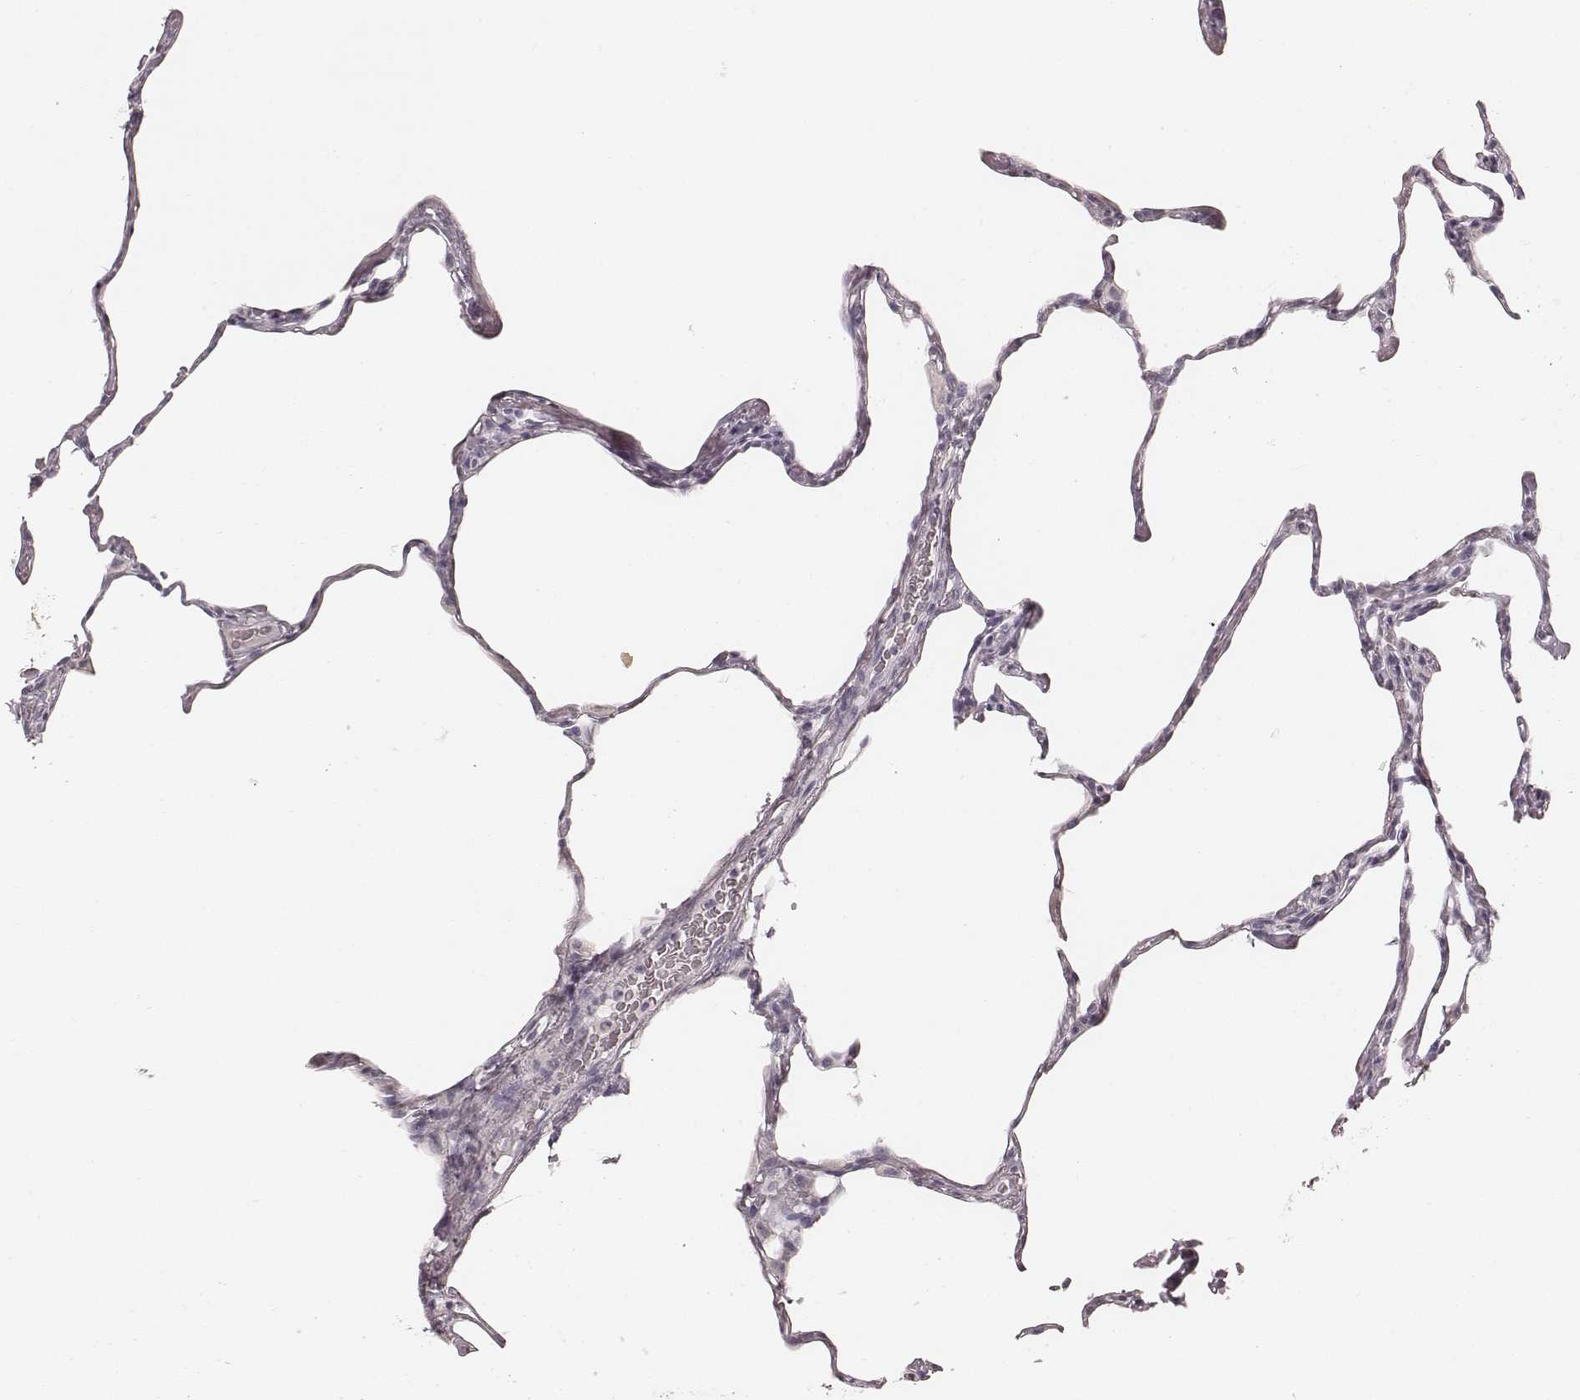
{"staining": {"intensity": "negative", "quantity": "none", "location": "none"}, "tissue": "lung", "cell_type": "Alveolar cells", "image_type": "normal", "snomed": [{"axis": "morphology", "description": "Normal tissue, NOS"}, {"axis": "topography", "description": "Lung"}], "caption": "DAB (3,3'-diaminobenzidine) immunohistochemical staining of unremarkable lung exhibits no significant positivity in alveolar cells.", "gene": "KRT26", "patient": {"sex": "male", "age": 65}}